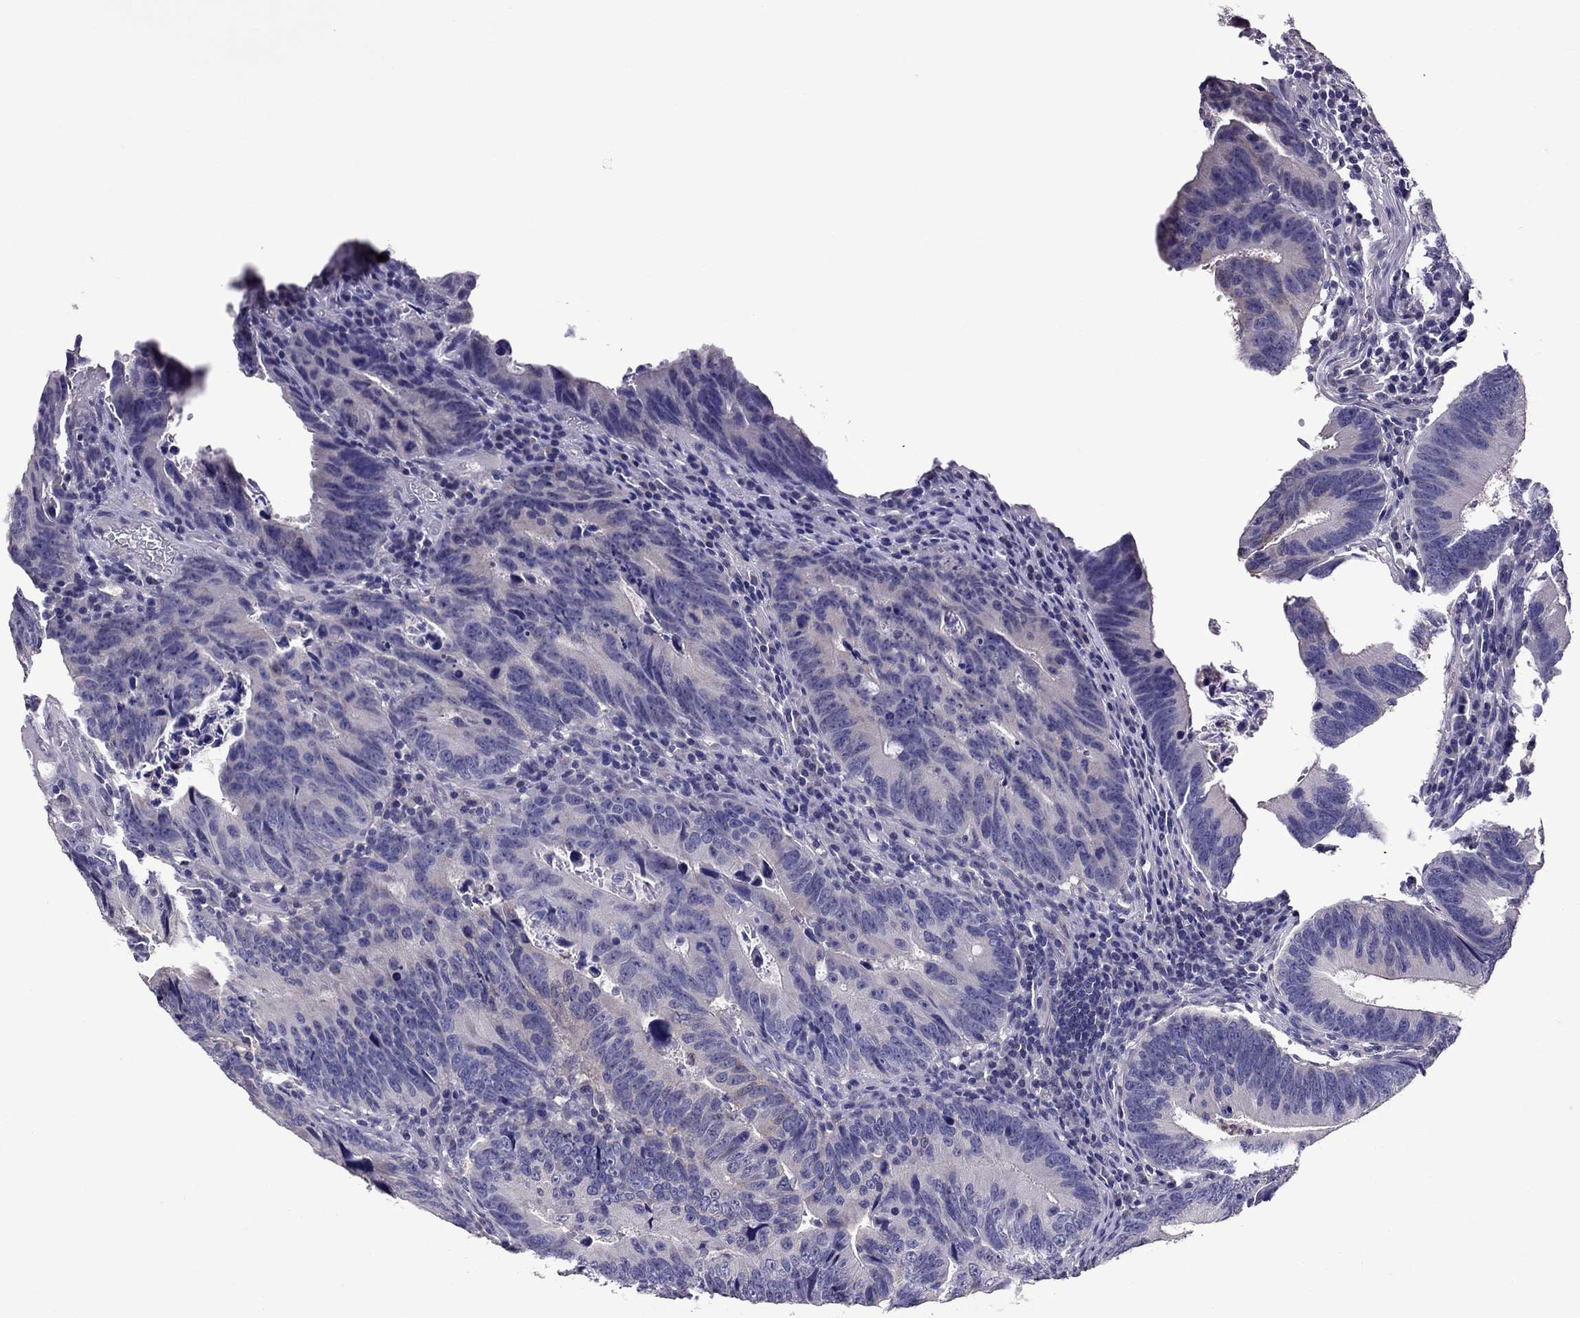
{"staining": {"intensity": "negative", "quantity": "none", "location": "none"}, "tissue": "colorectal cancer", "cell_type": "Tumor cells", "image_type": "cancer", "snomed": [{"axis": "morphology", "description": "Adenocarcinoma, NOS"}, {"axis": "topography", "description": "Colon"}], "caption": "The photomicrograph displays no staining of tumor cells in colorectal cancer (adenocarcinoma). The staining is performed using DAB (3,3'-diaminobenzidine) brown chromogen with nuclei counter-stained in using hematoxylin.", "gene": "LRRC46", "patient": {"sex": "female", "age": 87}}